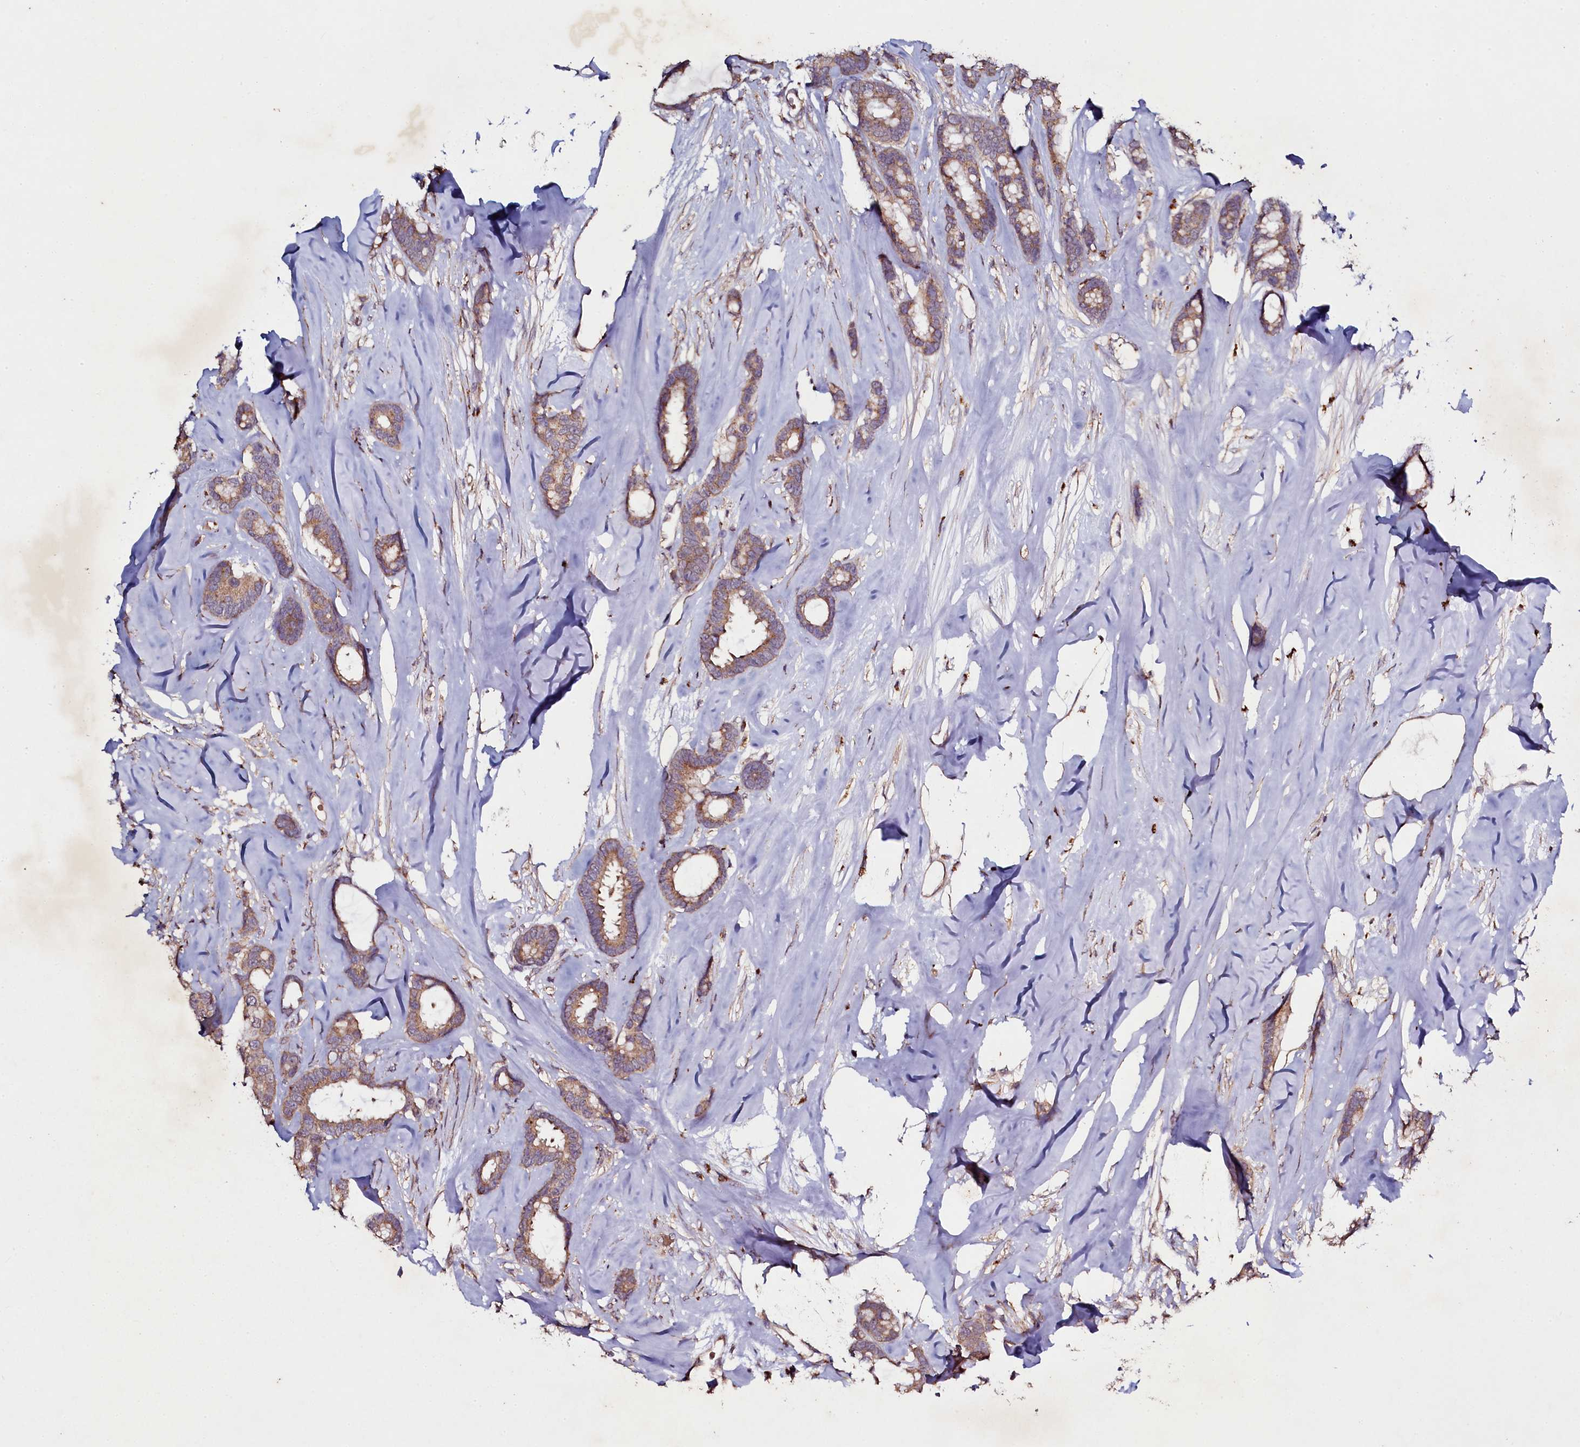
{"staining": {"intensity": "moderate", "quantity": ">75%", "location": "cytoplasmic/membranous"}, "tissue": "breast cancer", "cell_type": "Tumor cells", "image_type": "cancer", "snomed": [{"axis": "morphology", "description": "Duct carcinoma"}, {"axis": "topography", "description": "Breast"}], "caption": "IHC staining of breast invasive ductal carcinoma, which displays medium levels of moderate cytoplasmic/membranous expression in approximately >75% of tumor cells indicating moderate cytoplasmic/membranous protein expression. The staining was performed using DAB (3,3'-diaminobenzidine) (brown) for protein detection and nuclei were counterstained in hematoxylin (blue).", "gene": "SEC24C", "patient": {"sex": "female", "age": 87}}